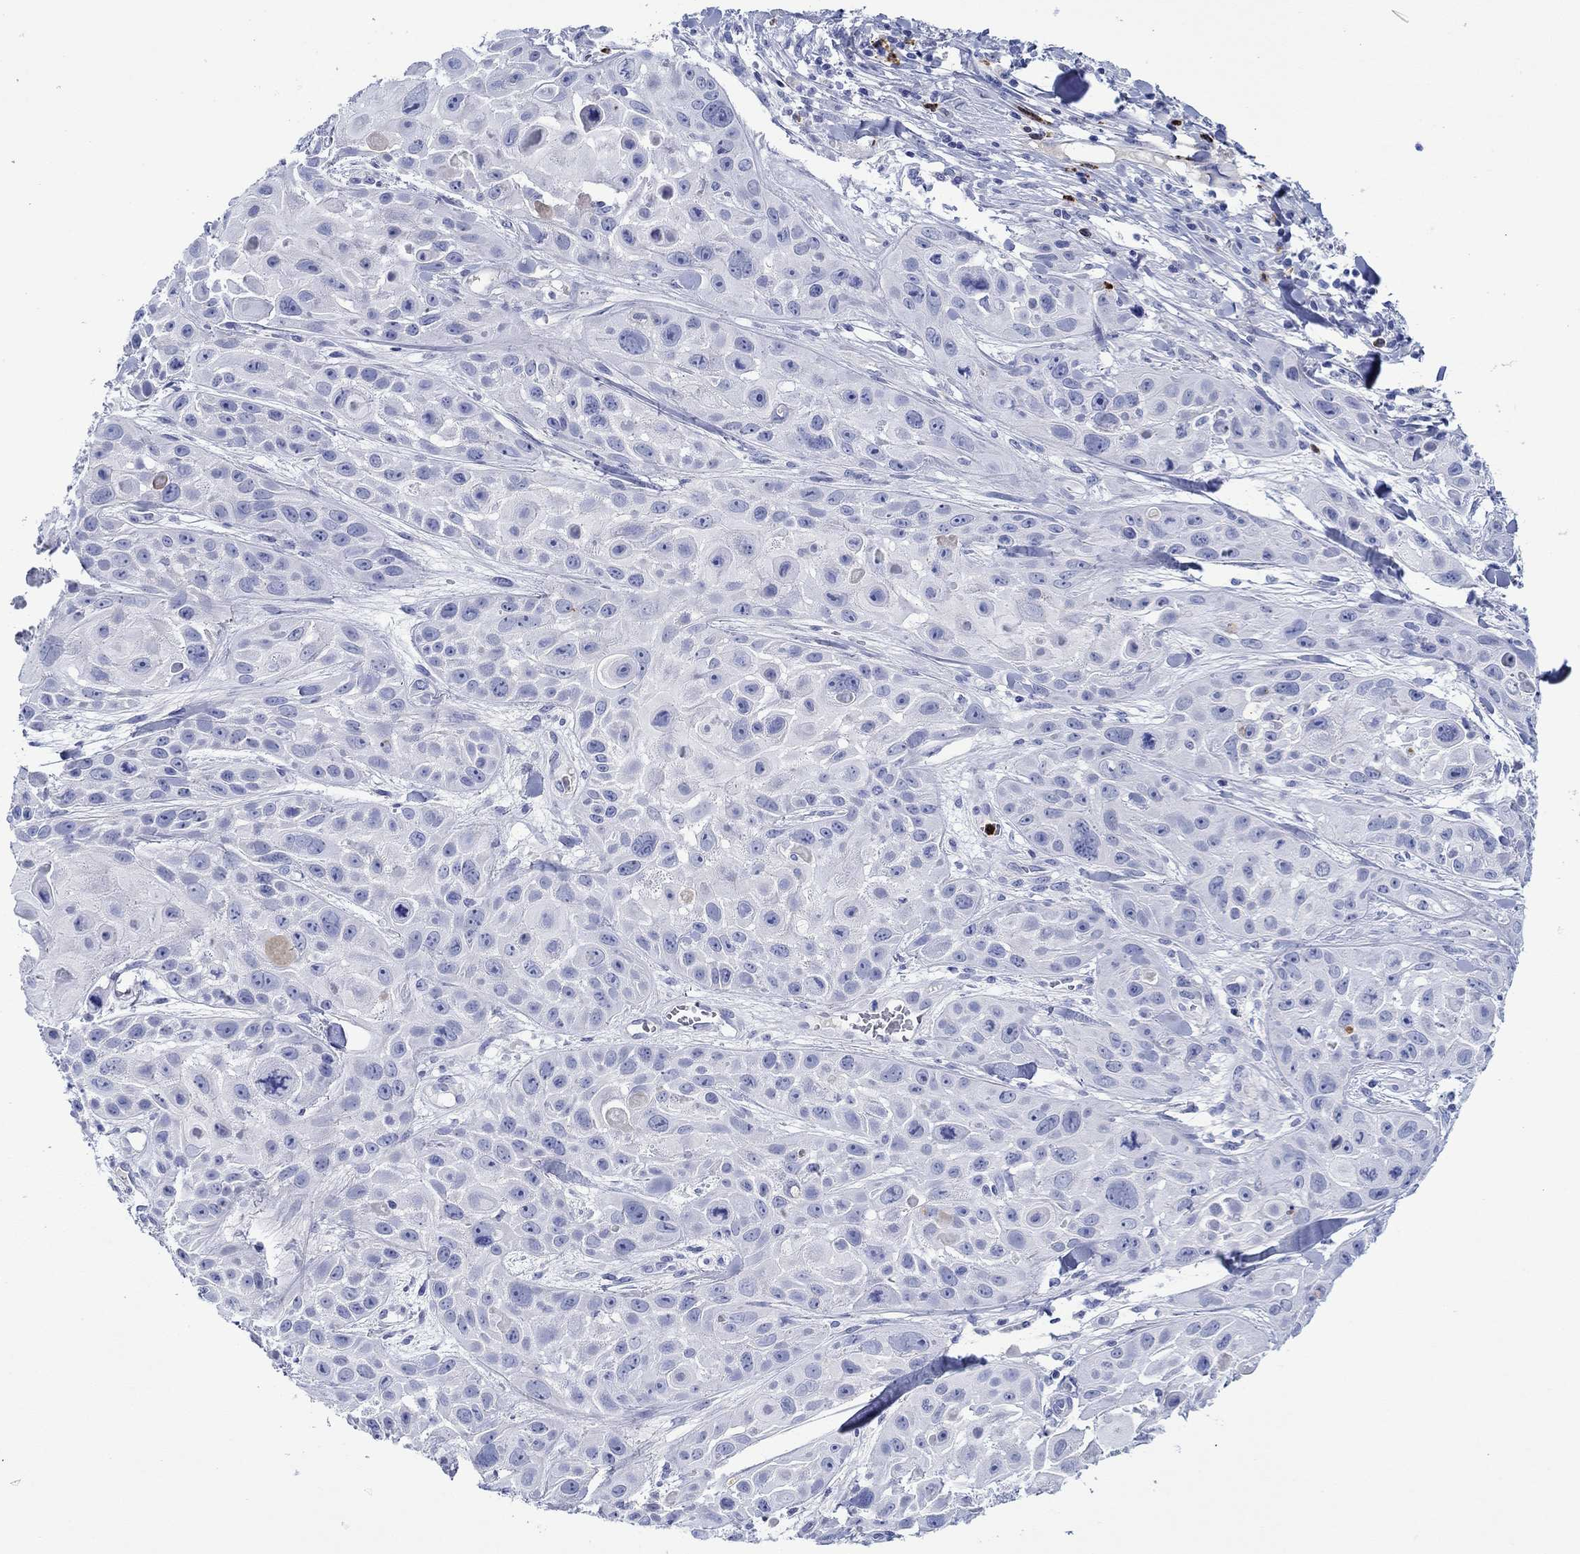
{"staining": {"intensity": "negative", "quantity": "none", "location": "none"}, "tissue": "skin cancer", "cell_type": "Tumor cells", "image_type": "cancer", "snomed": [{"axis": "morphology", "description": "Squamous cell carcinoma, NOS"}, {"axis": "topography", "description": "Skin"}, {"axis": "topography", "description": "Anal"}], "caption": "There is no significant expression in tumor cells of skin squamous cell carcinoma.", "gene": "EPX", "patient": {"sex": "female", "age": 75}}